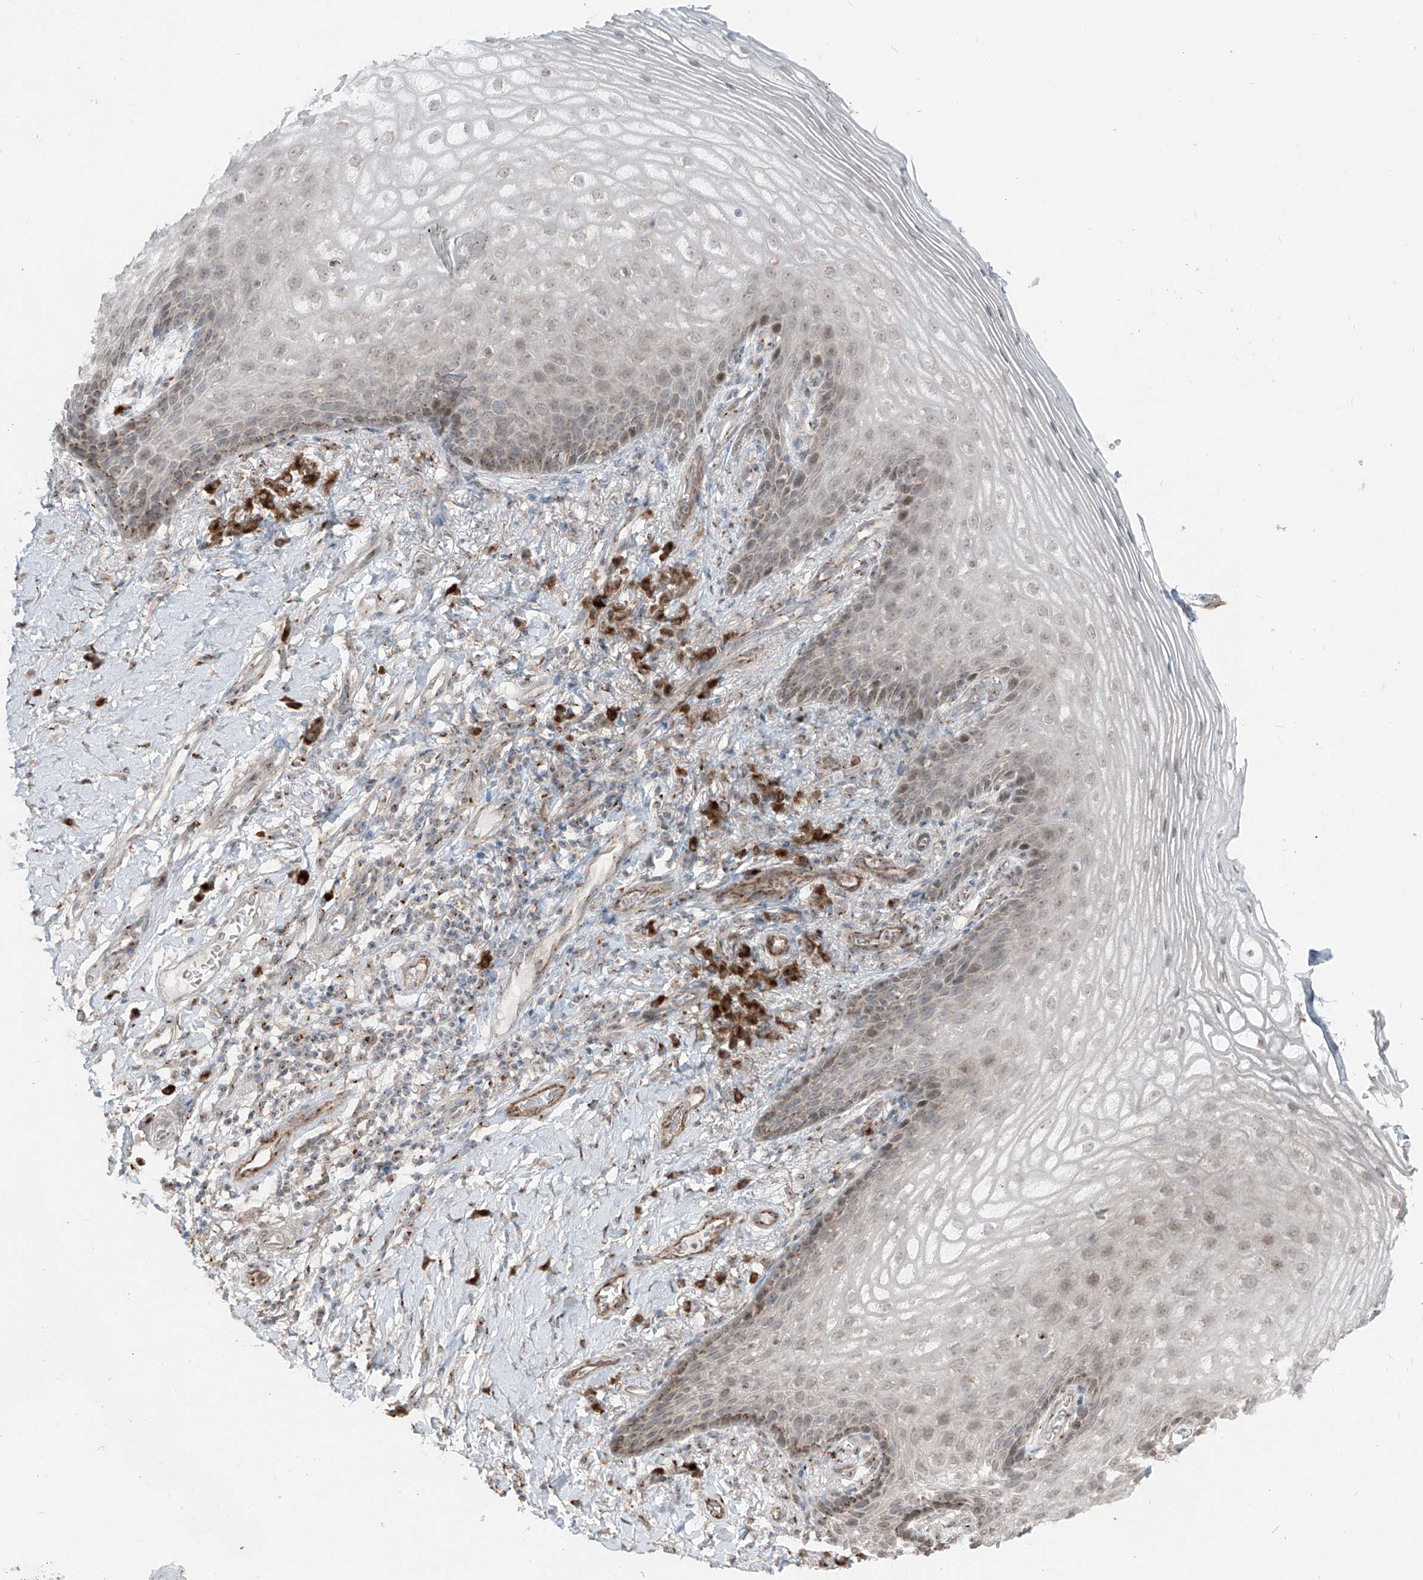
{"staining": {"intensity": "moderate", "quantity": "<25%", "location": "cytoplasmic/membranous,nuclear"}, "tissue": "vagina", "cell_type": "Squamous epithelial cells", "image_type": "normal", "snomed": [{"axis": "morphology", "description": "Normal tissue, NOS"}, {"axis": "topography", "description": "Vagina"}], "caption": "This histopathology image demonstrates normal vagina stained with immunohistochemistry to label a protein in brown. The cytoplasmic/membranous,nuclear of squamous epithelial cells show moderate positivity for the protein. Nuclei are counter-stained blue.", "gene": "ERLEC1", "patient": {"sex": "female", "age": 60}}